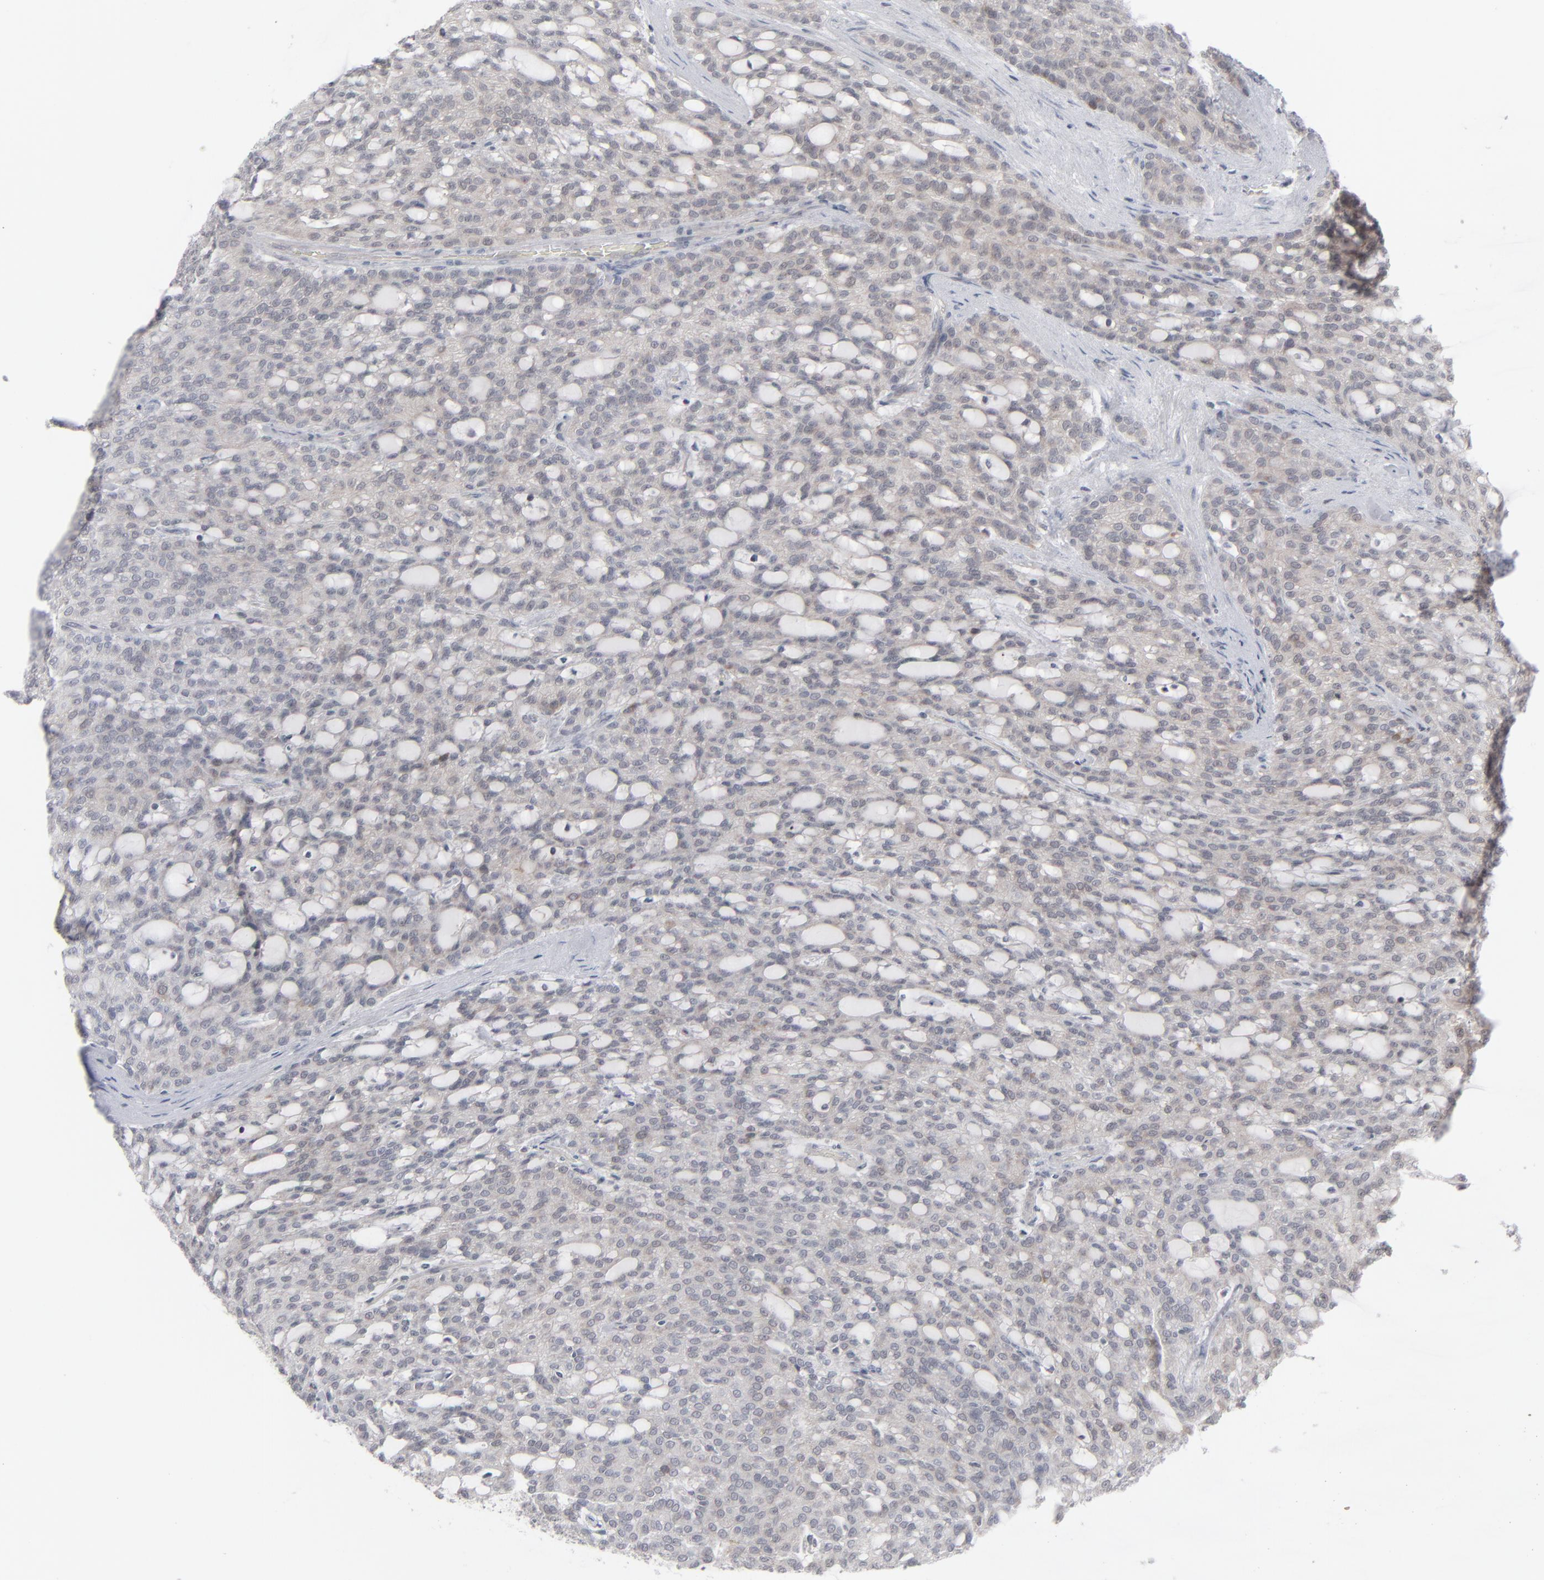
{"staining": {"intensity": "weak", "quantity": ">75%", "location": "cytoplasmic/membranous"}, "tissue": "renal cancer", "cell_type": "Tumor cells", "image_type": "cancer", "snomed": [{"axis": "morphology", "description": "Adenocarcinoma, NOS"}, {"axis": "topography", "description": "Kidney"}], "caption": "Renal cancer tissue demonstrates weak cytoplasmic/membranous positivity in approximately >75% of tumor cells", "gene": "POF1B", "patient": {"sex": "male", "age": 63}}